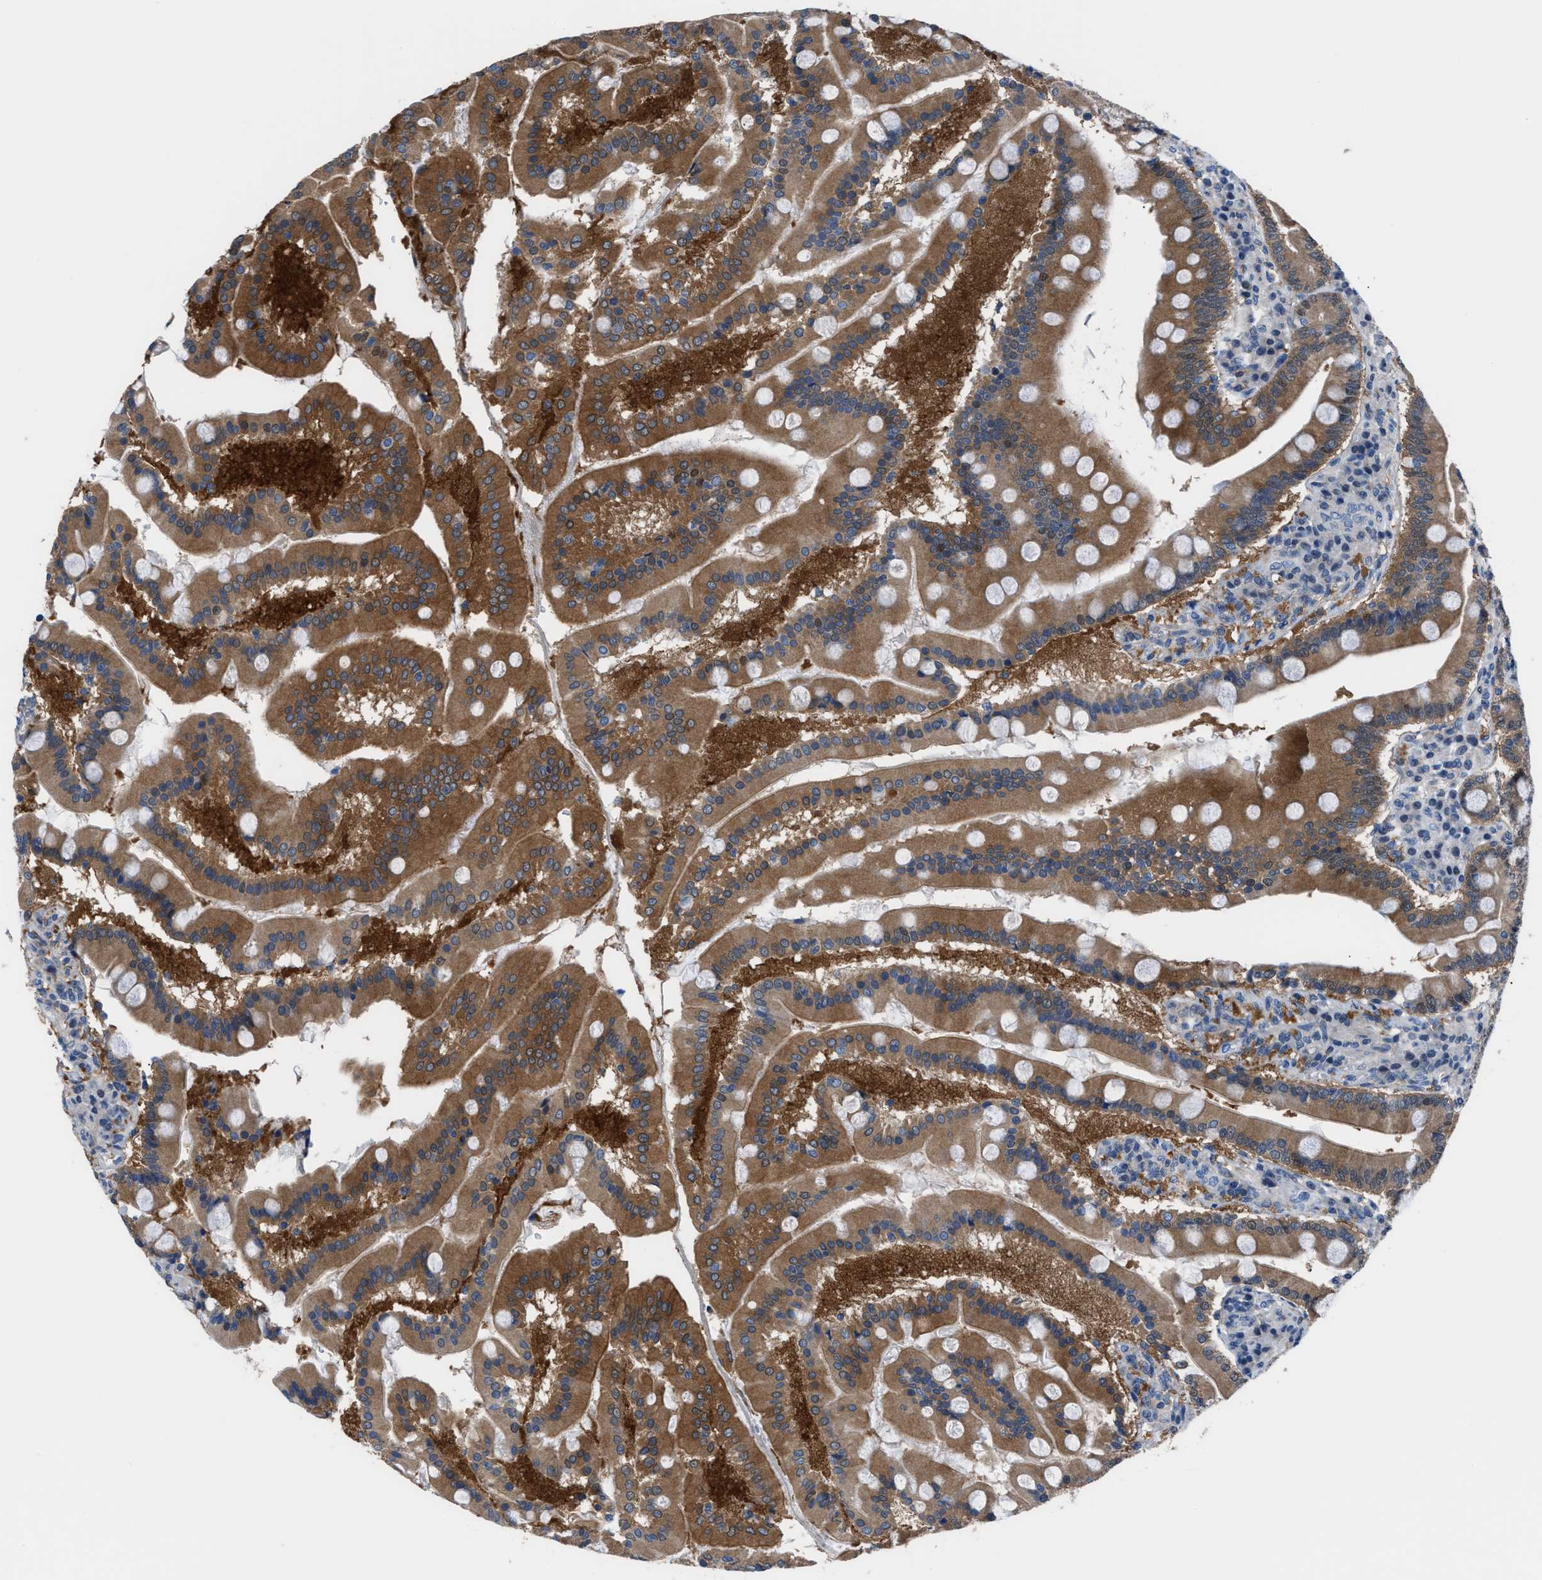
{"staining": {"intensity": "moderate", "quantity": ">75%", "location": "cytoplasmic/membranous,nuclear"}, "tissue": "duodenum", "cell_type": "Glandular cells", "image_type": "normal", "snomed": [{"axis": "morphology", "description": "Normal tissue, NOS"}, {"axis": "topography", "description": "Duodenum"}], "caption": "A photomicrograph showing moderate cytoplasmic/membranous,nuclear expression in about >75% of glandular cells in unremarkable duodenum, as visualized by brown immunohistochemical staining.", "gene": "TMEM45B", "patient": {"sex": "male", "age": 50}}